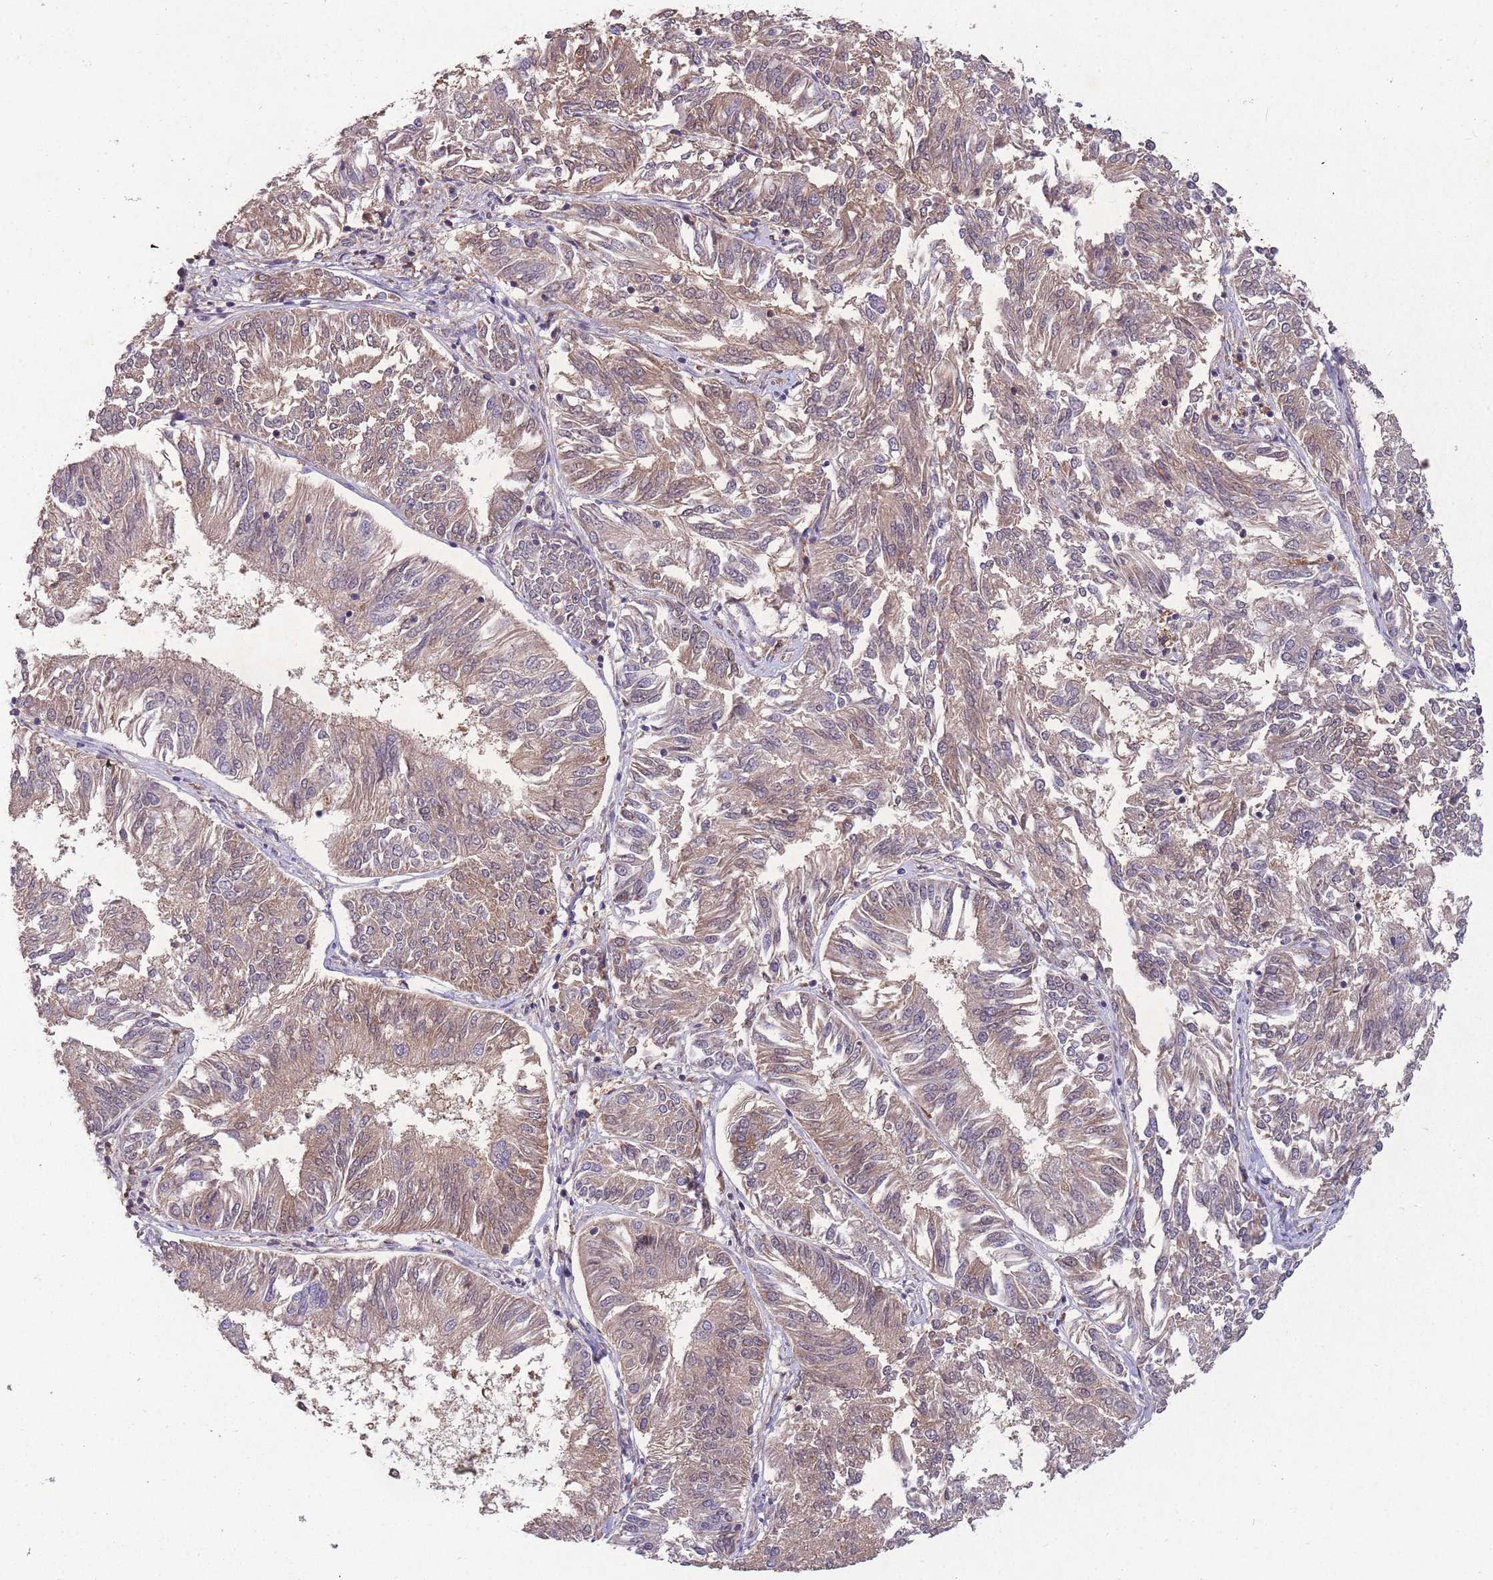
{"staining": {"intensity": "weak", "quantity": "25%-75%", "location": "cytoplasmic/membranous"}, "tissue": "endometrial cancer", "cell_type": "Tumor cells", "image_type": "cancer", "snomed": [{"axis": "morphology", "description": "Adenocarcinoma, NOS"}, {"axis": "topography", "description": "Endometrium"}], "caption": "IHC (DAB) staining of adenocarcinoma (endometrial) shows weak cytoplasmic/membranous protein expression in about 25%-75% of tumor cells.", "gene": "ZNF639", "patient": {"sex": "female", "age": 58}}